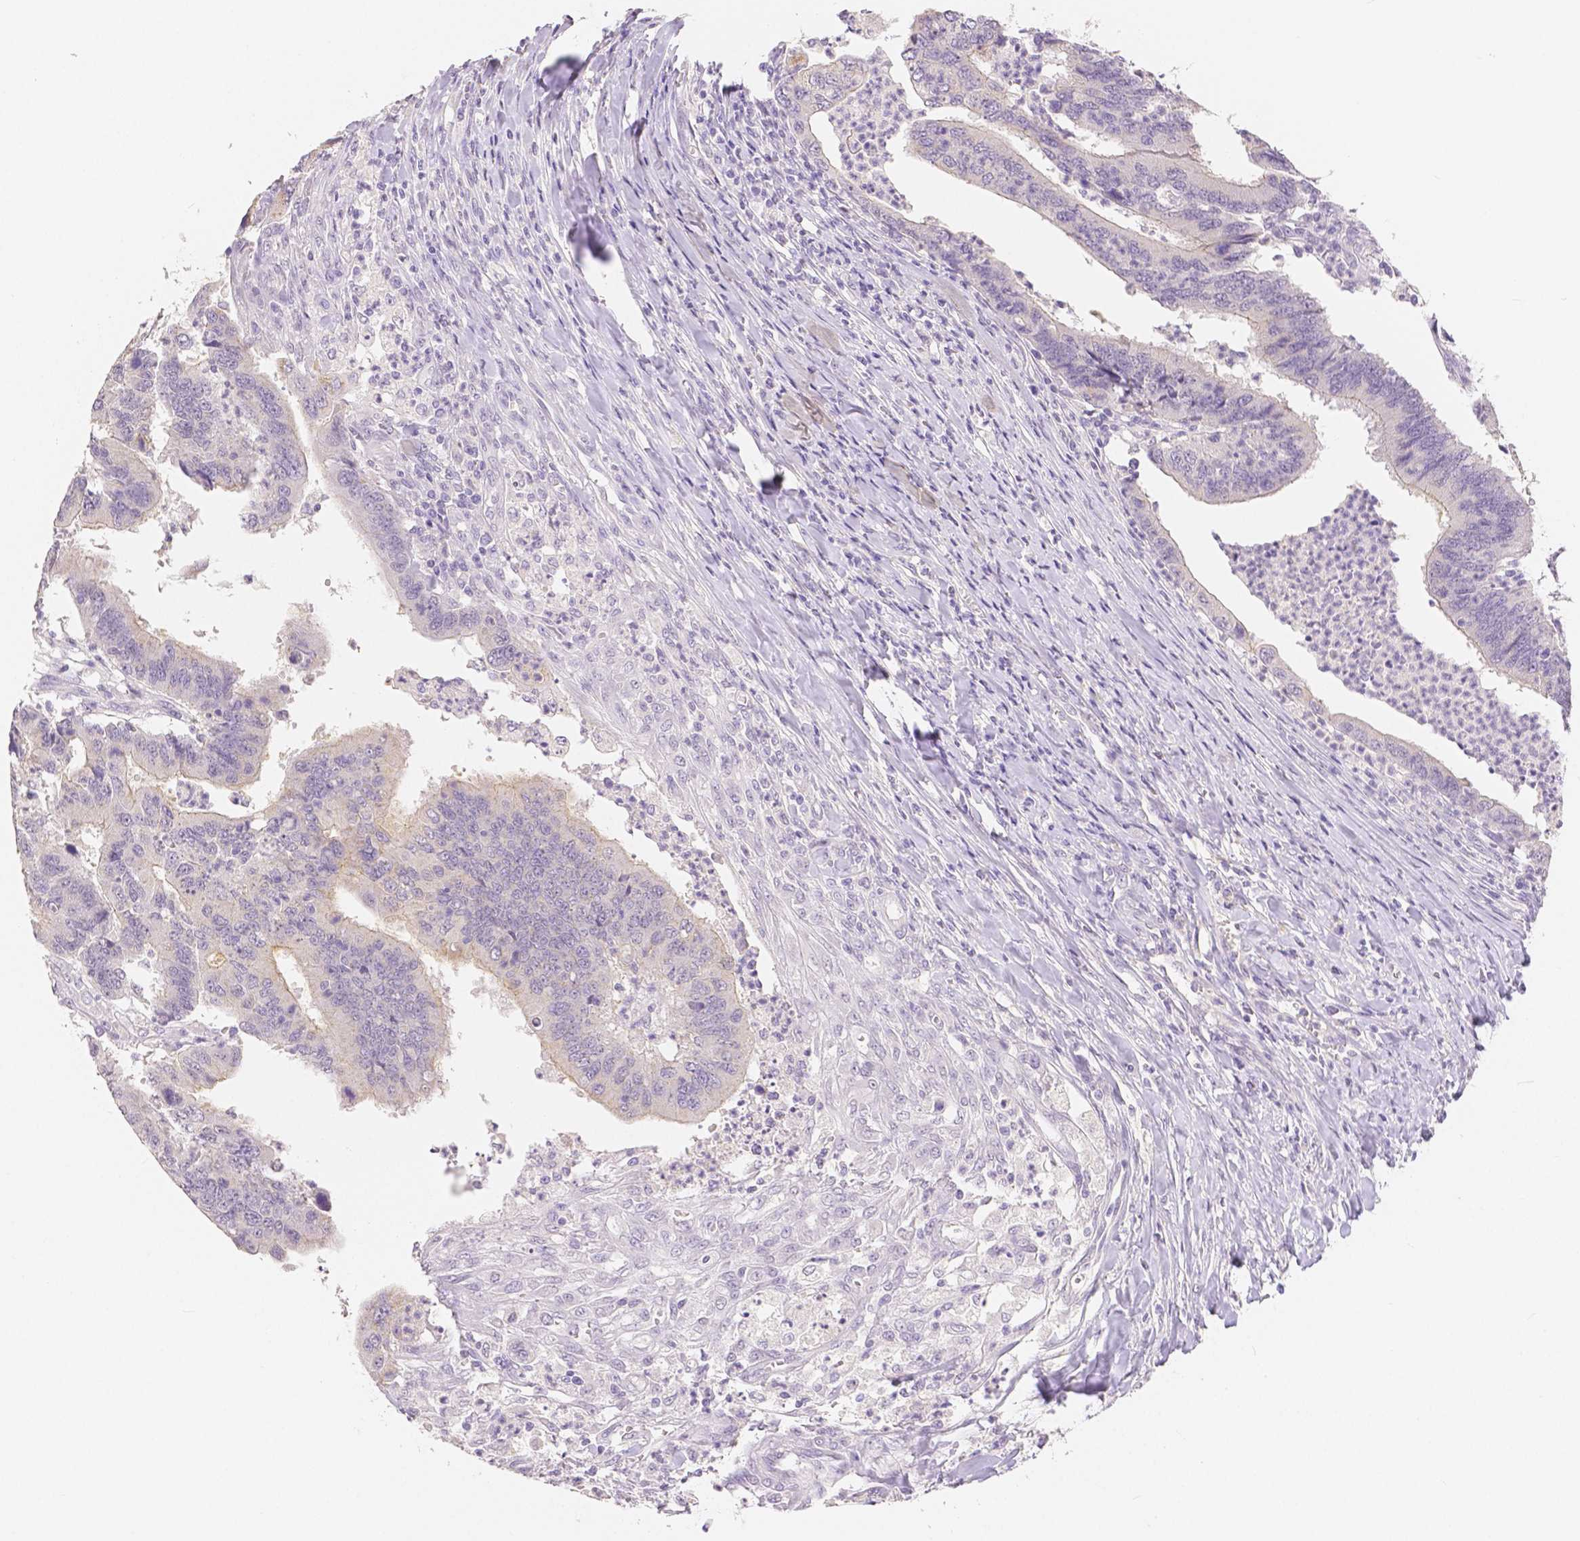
{"staining": {"intensity": "negative", "quantity": "none", "location": "none"}, "tissue": "colorectal cancer", "cell_type": "Tumor cells", "image_type": "cancer", "snomed": [{"axis": "morphology", "description": "Adenocarcinoma, NOS"}, {"axis": "topography", "description": "Colon"}], "caption": "IHC micrograph of human colorectal cancer (adenocarcinoma) stained for a protein (brown), which exhibits no expression in tumor cells.", "gene": "OCLN", "patient": {"sex": "female", "age": 67}}